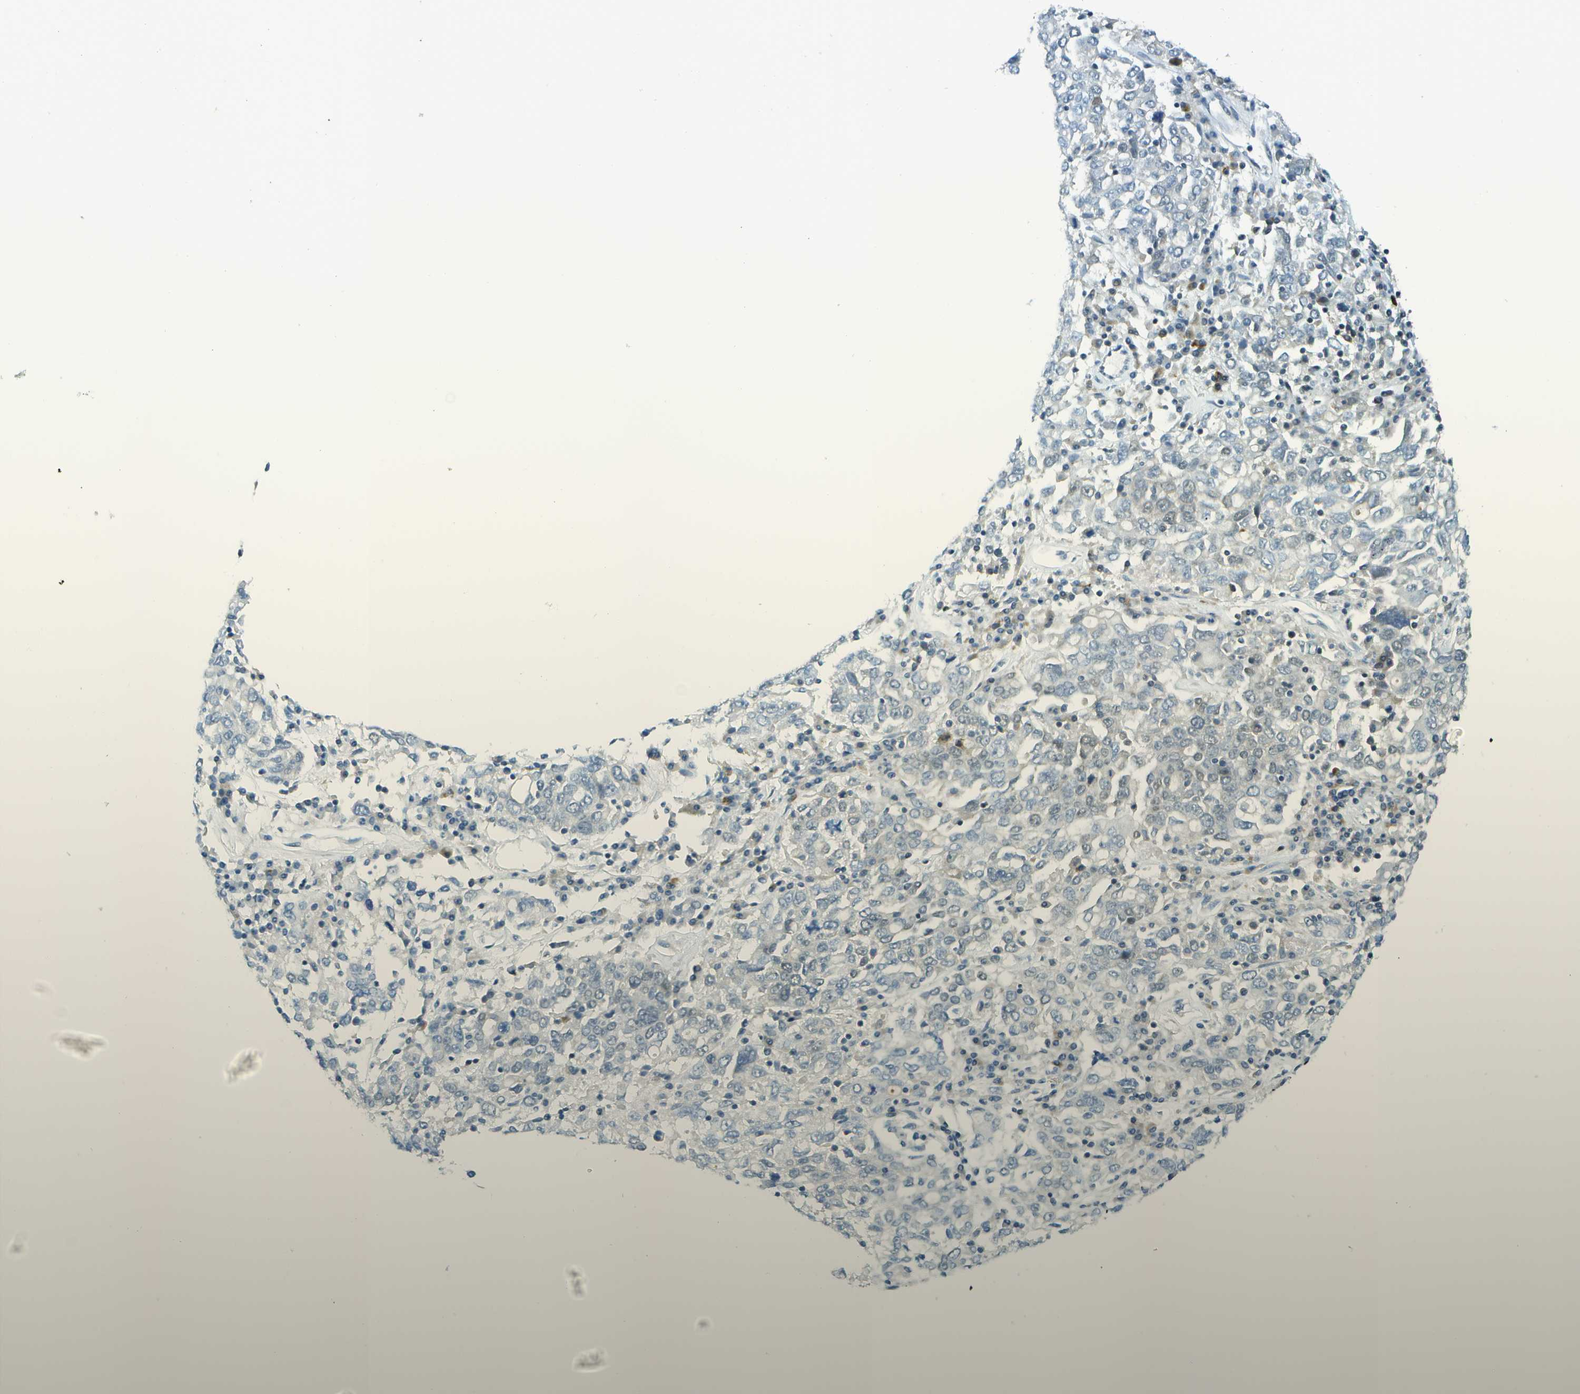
{"staining": {"intensity": "negative", "quantity": "none", "location": "none"}, "tissue": "ovarian cancer", "cell_type": "Tumor cells", "image_type": "cancer", "snomed": [{"axis": "morphology", "description": "Carcinoma, endometroid"}, {"axis": "topography", "description": "Ovary"}], "caption": "High power microscopy micrograph of an IHC histopathology image of ovarian endometroid carcinoma, revealing no significant positivity in tumor cells.", "gene": "NEK11", "patient": {"sex": "female", "age": 62}}